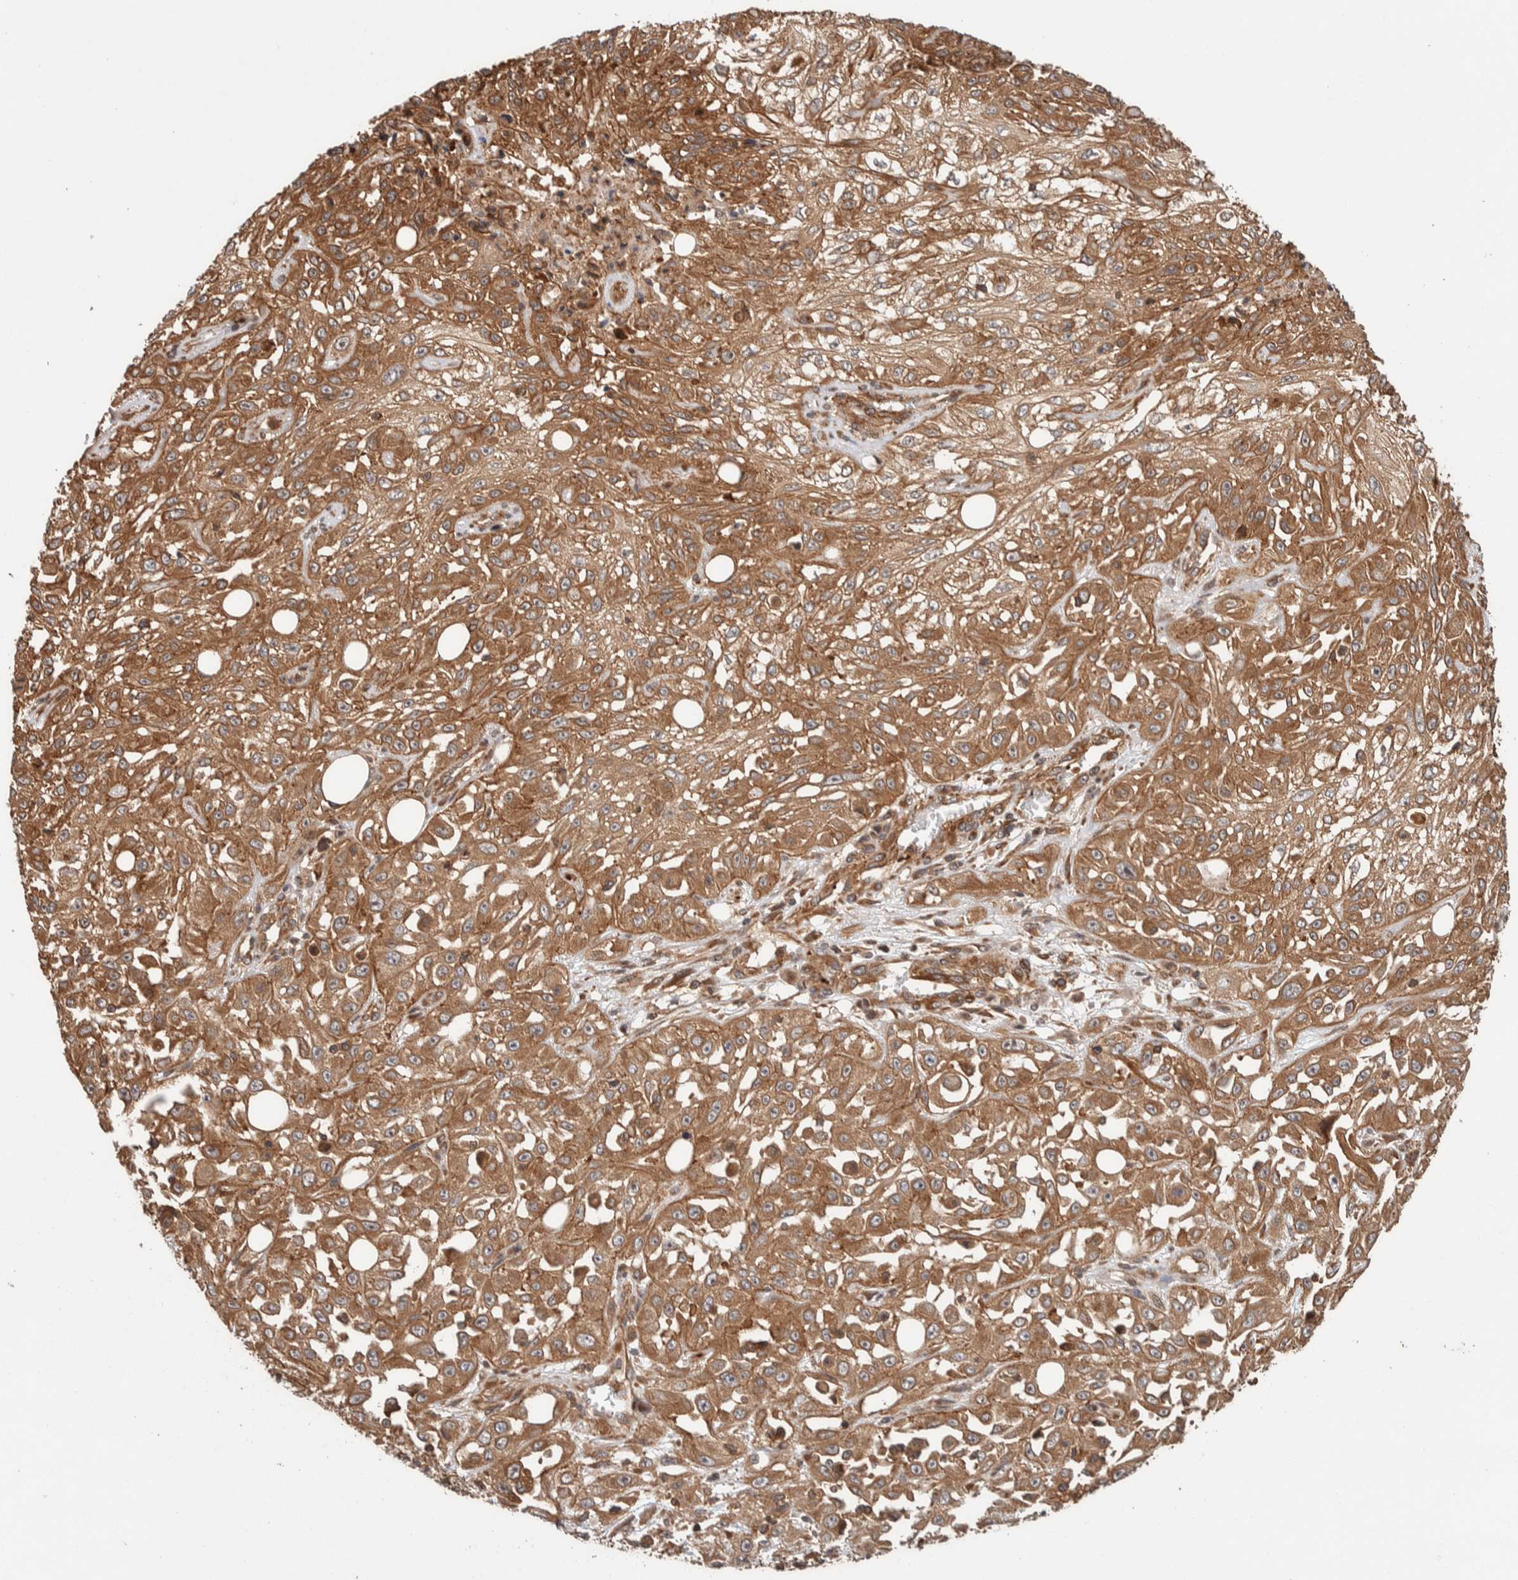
{"staining": {"intensity": "moderate", "quantity": ">75%", "location": "cytoplasmic/membranous"}, "tissue": "skin cancer", "cell_type": "Tumor cells", "image_type": "cancer", "snomed": [{"axis": "morphology", "description": "Squamous cell carcinoma, NOS"}, {"axis": "morphology", "description": "Squamous cell carcinoma, metastatic, NOS"}, {"axis": "topography", "description": "Skin"}, {"axis": "topography", "description": "Lymph node"}], "caption": "Skin cancer stained with DAB immunohistochemistry shows medium levels of moderate cytoplasmic/membranous expression in approximately >75% of tumor cells. Immunohistochemistry stains the protein of interest in brown and the nuclei are stained blue.", "gene": "SYNRG", "patient": {"sex": "male", "age": 75}}